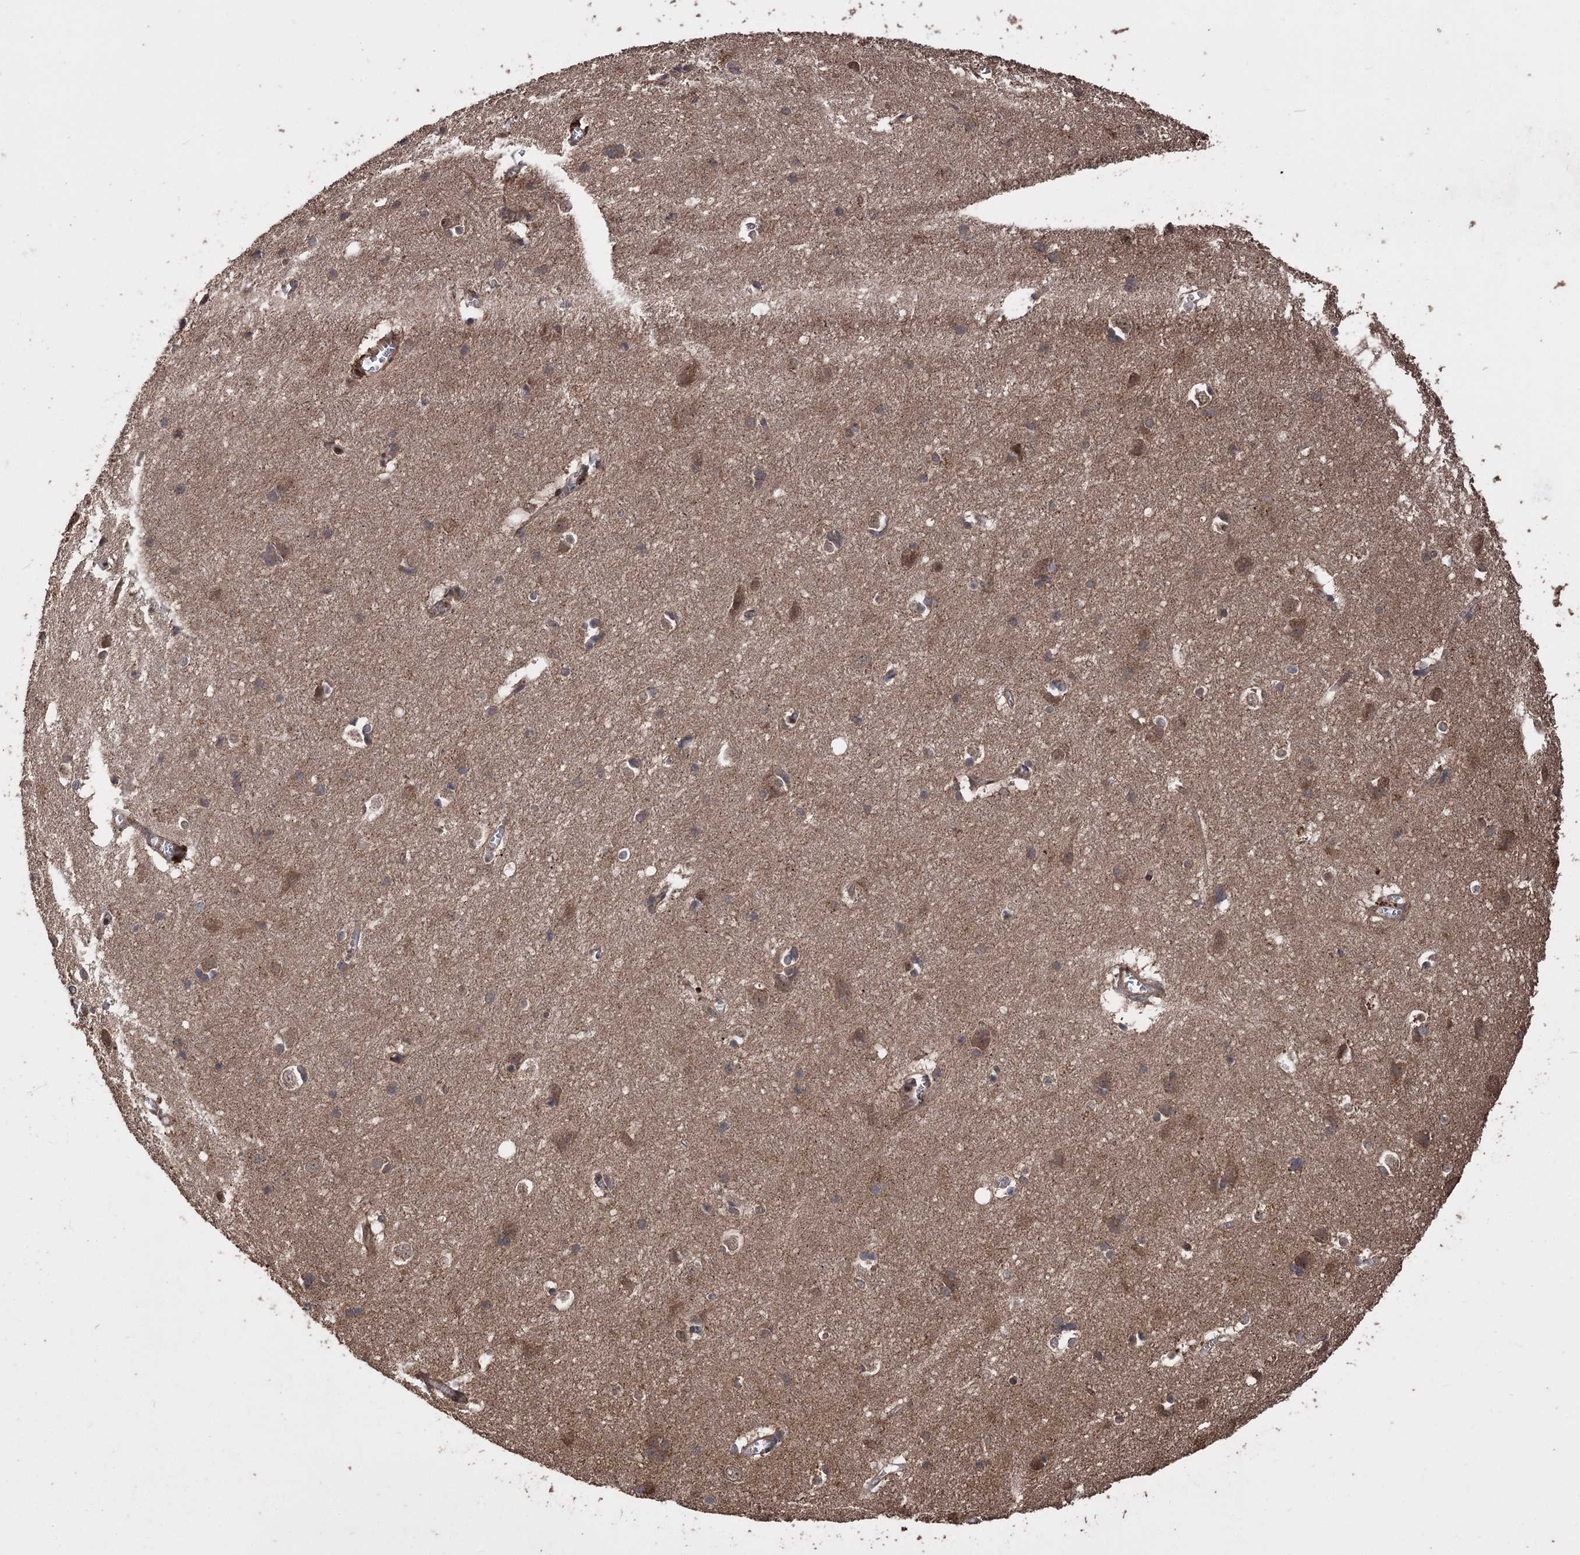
{"staining": {"intensity": "moderate", "quantity": ">75%", "location": "cytoplasmic/membranous"}, "tissue": "cerebral cortex", "cell_type": "Endothelial cells", "image_type": "normal", "snomed": [{"axis": "morphology", "description": "Normal tissue, NOS"}, {"axis": "topography", "description": "Cerebral cortex"}], "caption": "Protein staining demonstrates moderate cytoplasmic/membranous expression in approximately >75% of endothelial cells in normal cerebral cortex.", "gene": "RASSF3", "patient": {"sex": "male", "age": 54}}